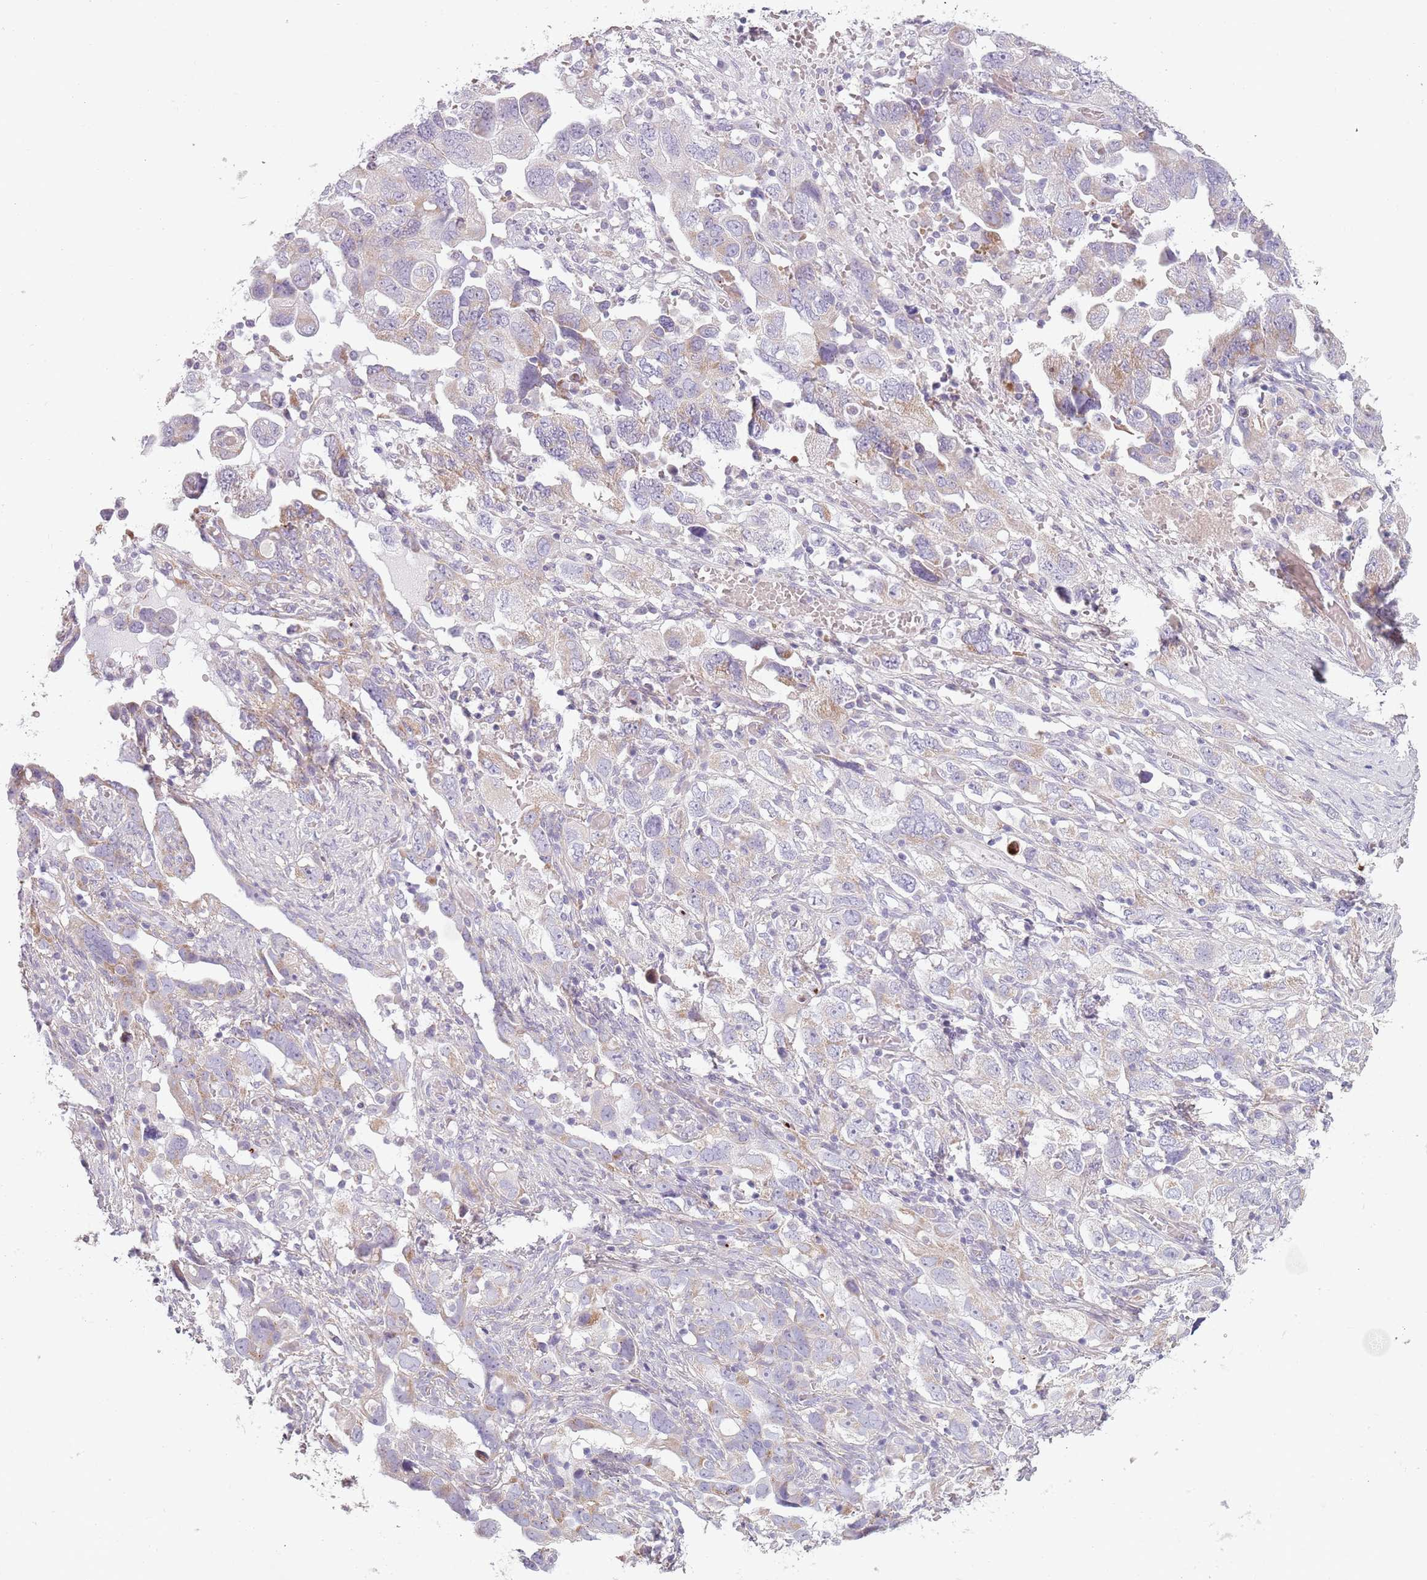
{"staining": {"intensity": "weak", "quantity": "<25%", "location": "cytoplasmic/membranous"}, "tissue": "ovarian cancer", "cell_type": "Tumor cells", "image_type": "cancer", "snomed": [{"axis": "morphology", "description": "Carcinoma, NOS"}, {"axis": "morphology", "description": "Cystadenocarcinoma, serous, NOS"}, {"axis": "topography", "description": "Ovary"}], "caption": "High magnification brightfield microscopy of ovarian serous cystadenocarcinoma stained with DAB (brown) and counterstained with hematoxylin (blue): tumor cells show no significant positivity.", "gene": "MEGF8", "patient": {"sex": "female", "age": 69}}